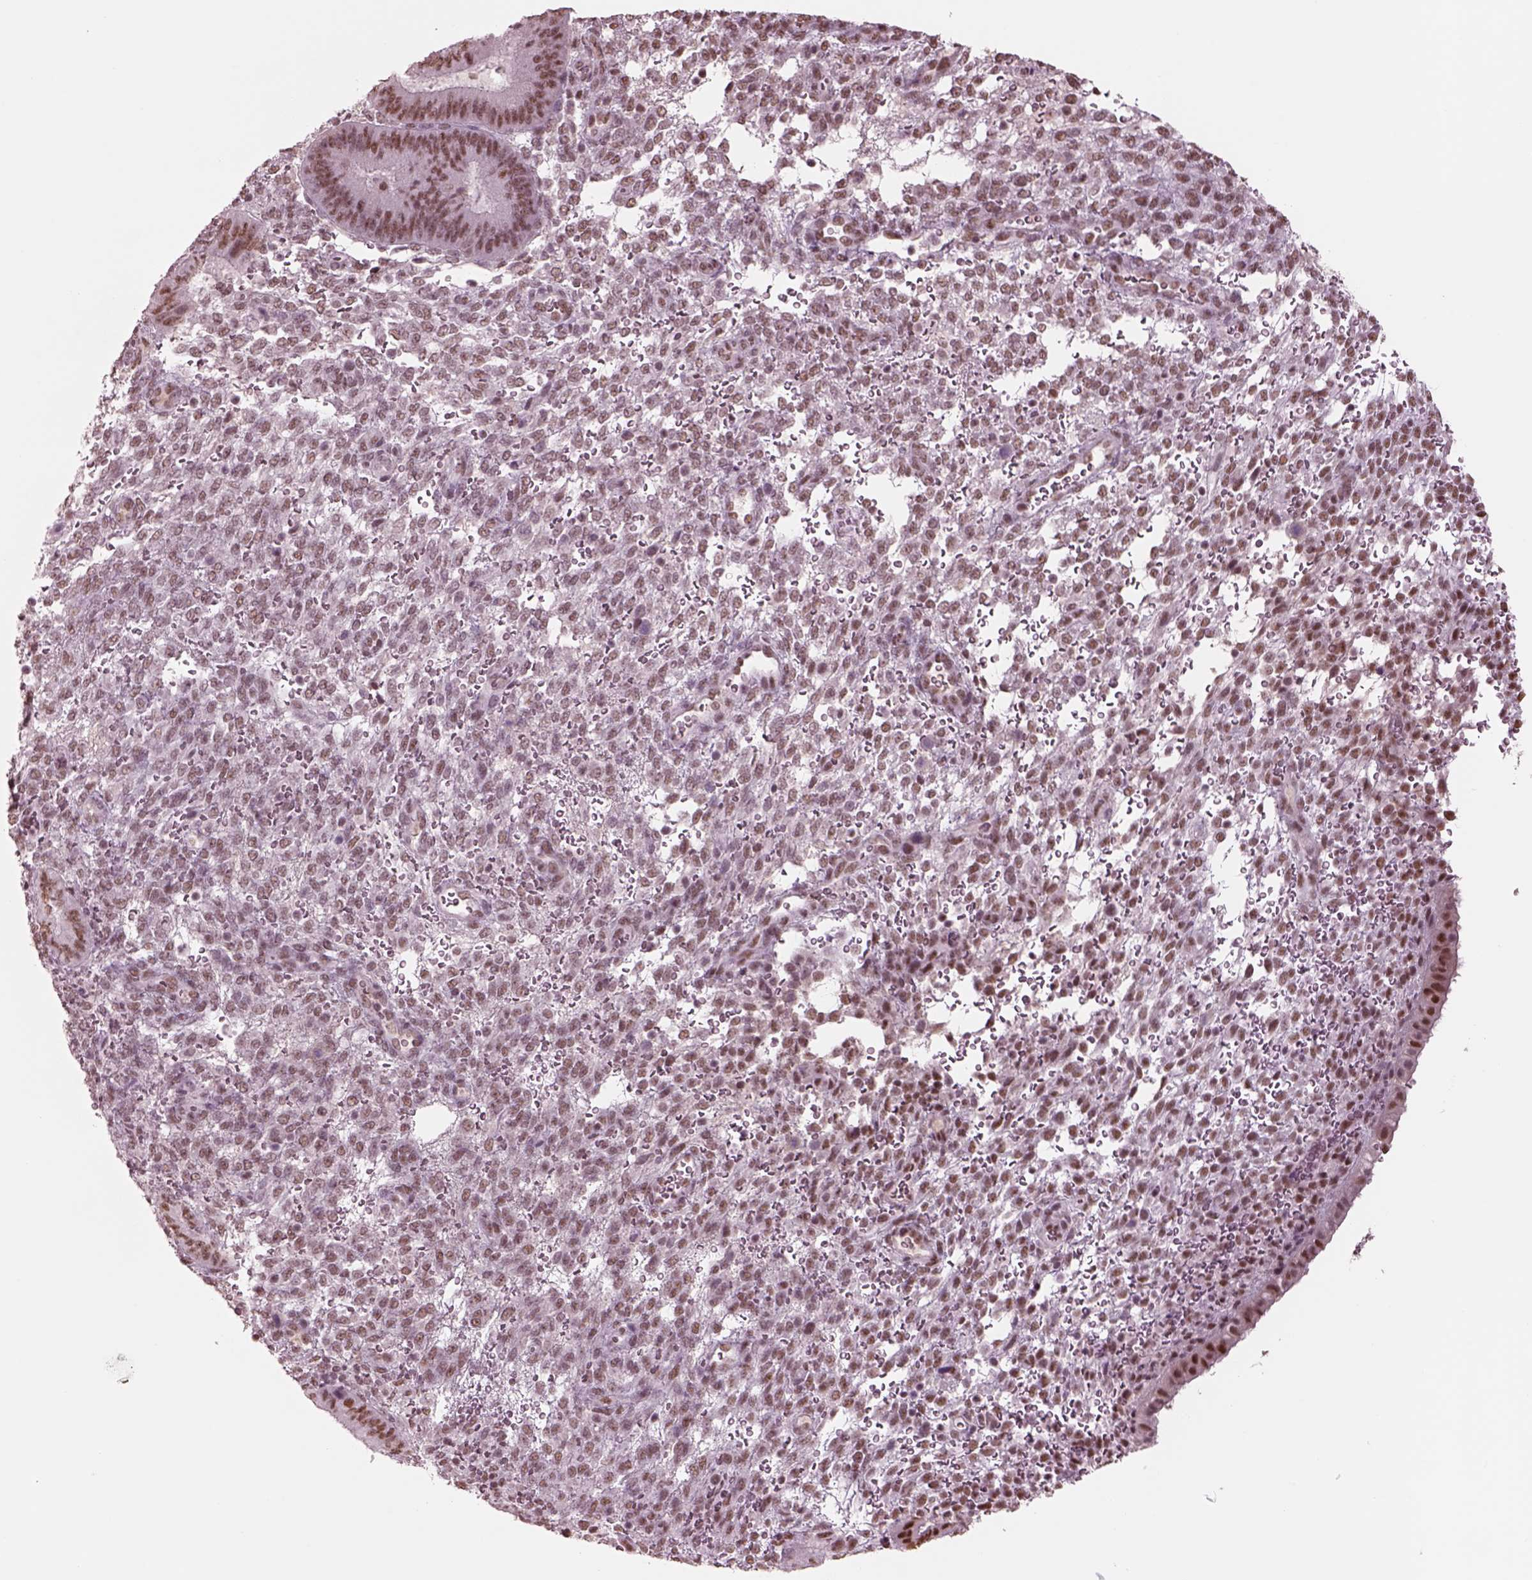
{"staining": {"intensity": "moderate", "quantity": ">75%", "location": "nuclear"}, "tissue": "endometrium", "cell_type": "Cells in endometrial stroma", "image_type": "normal", "snomed": [{"axis": "morphology", "description": "Normal tissue, NOS"}, {"axis": "topography", "description": "Endometrium"}], "caption": "IHC micrograph of normal endometrium: human endometrium stained using IHC exhibits medium levels of moderate protein expression localized specifically in the nuclear of cells in endometrial stroma, appearing as a nuclear brown color.", "gene": "SEPHS1", "patient": {"sex": "female", "age": 39}}